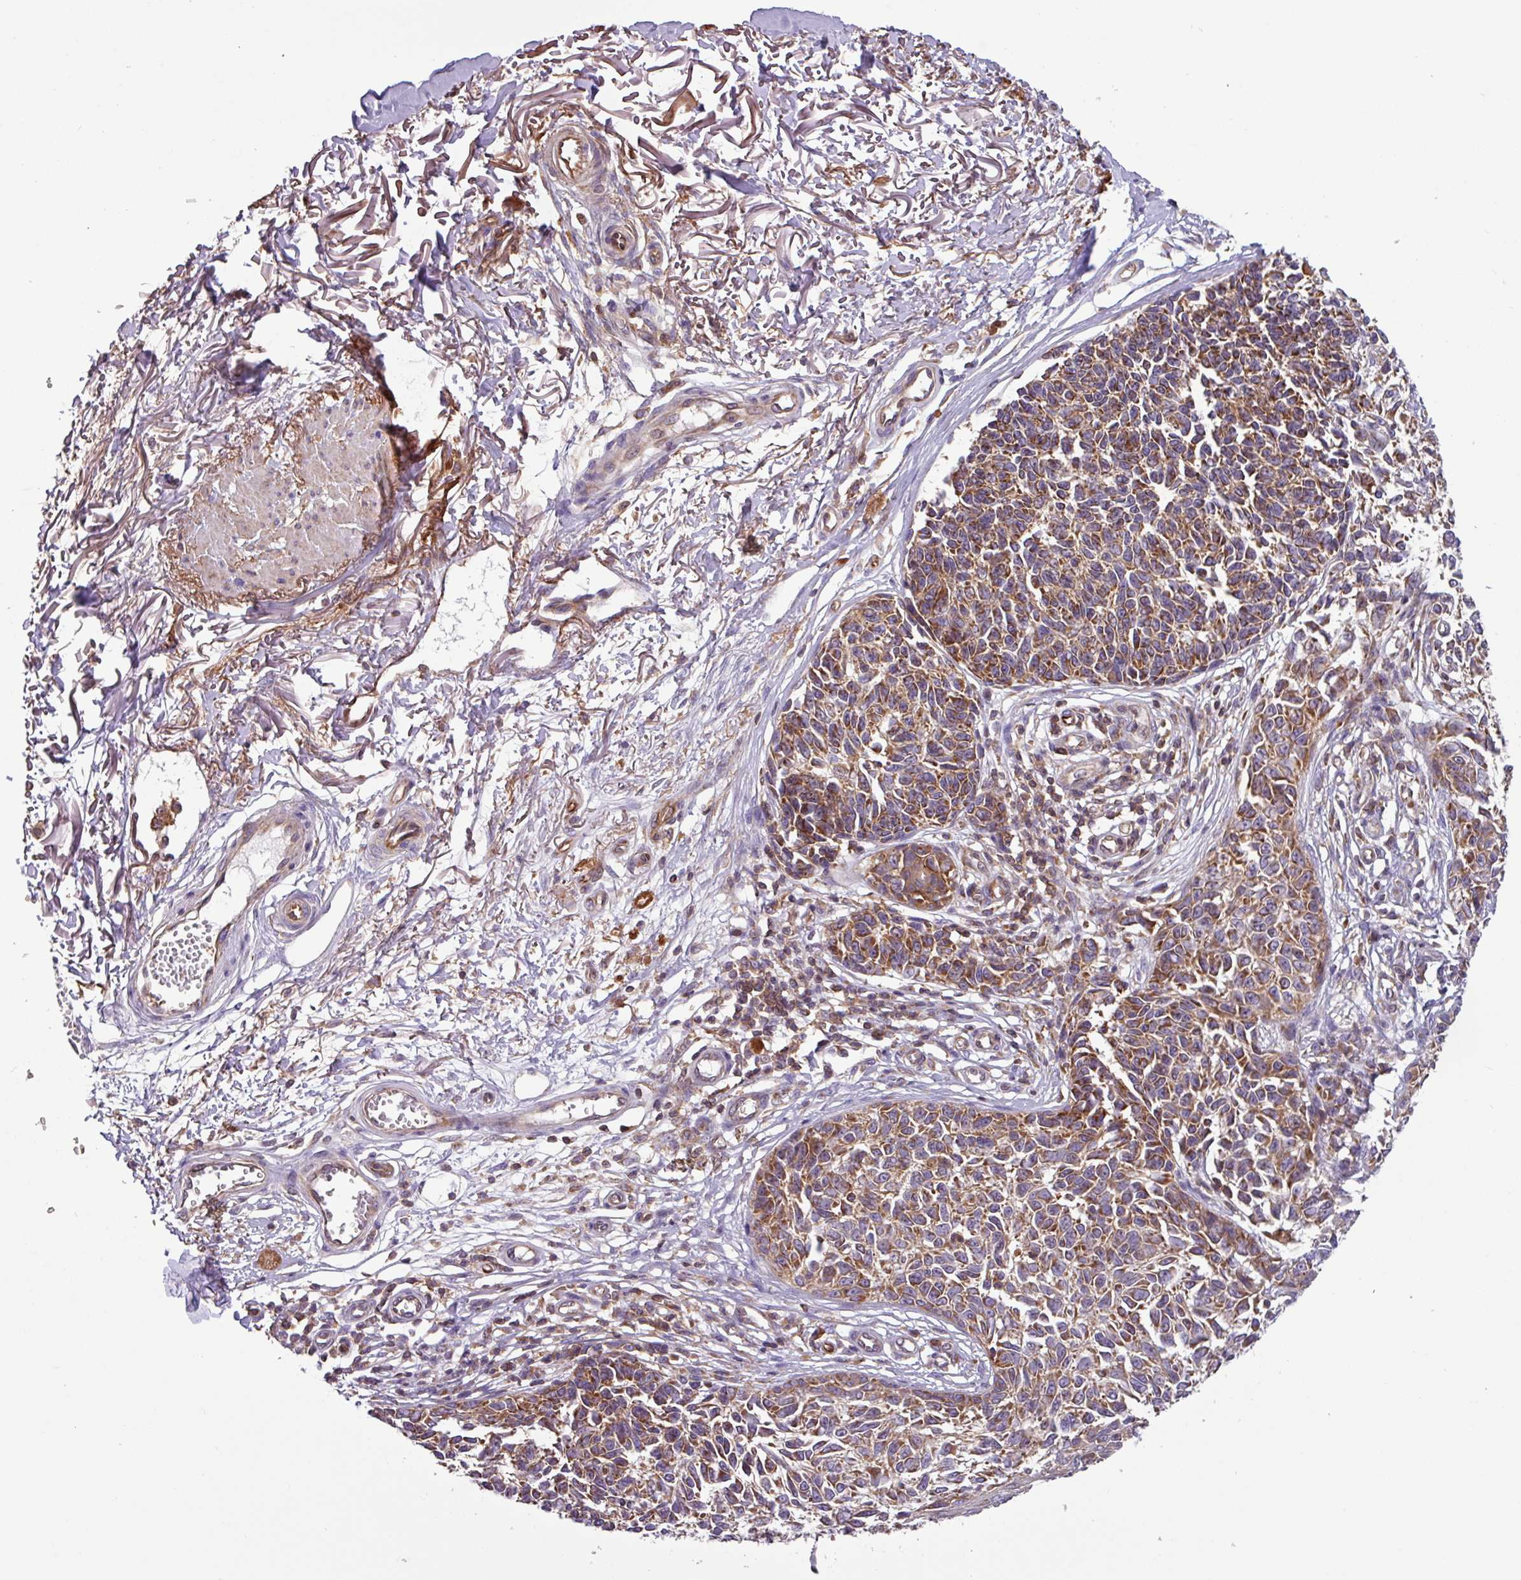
{"staining": {"intensity": "moderate", "quantity": ">75%", "location": "cytoplasmic/membranous"}, "tissue": "melanoma", "cell_type": "Tumor cells", "image_type": "cancer", "snomed": [{"axis": "morphology", "description": "Malignant melanoma, NOS"}, {"axis": "topography", "description": "Skin"}], "caption": "Human melanoma stained for a protein (brown) reveals moderate cytoplasmic/membranous positive positivity in approximately >75% of tumor cells.", "gene": "PLEKHD1", "patient": {"sex": "male", "age": 73}}